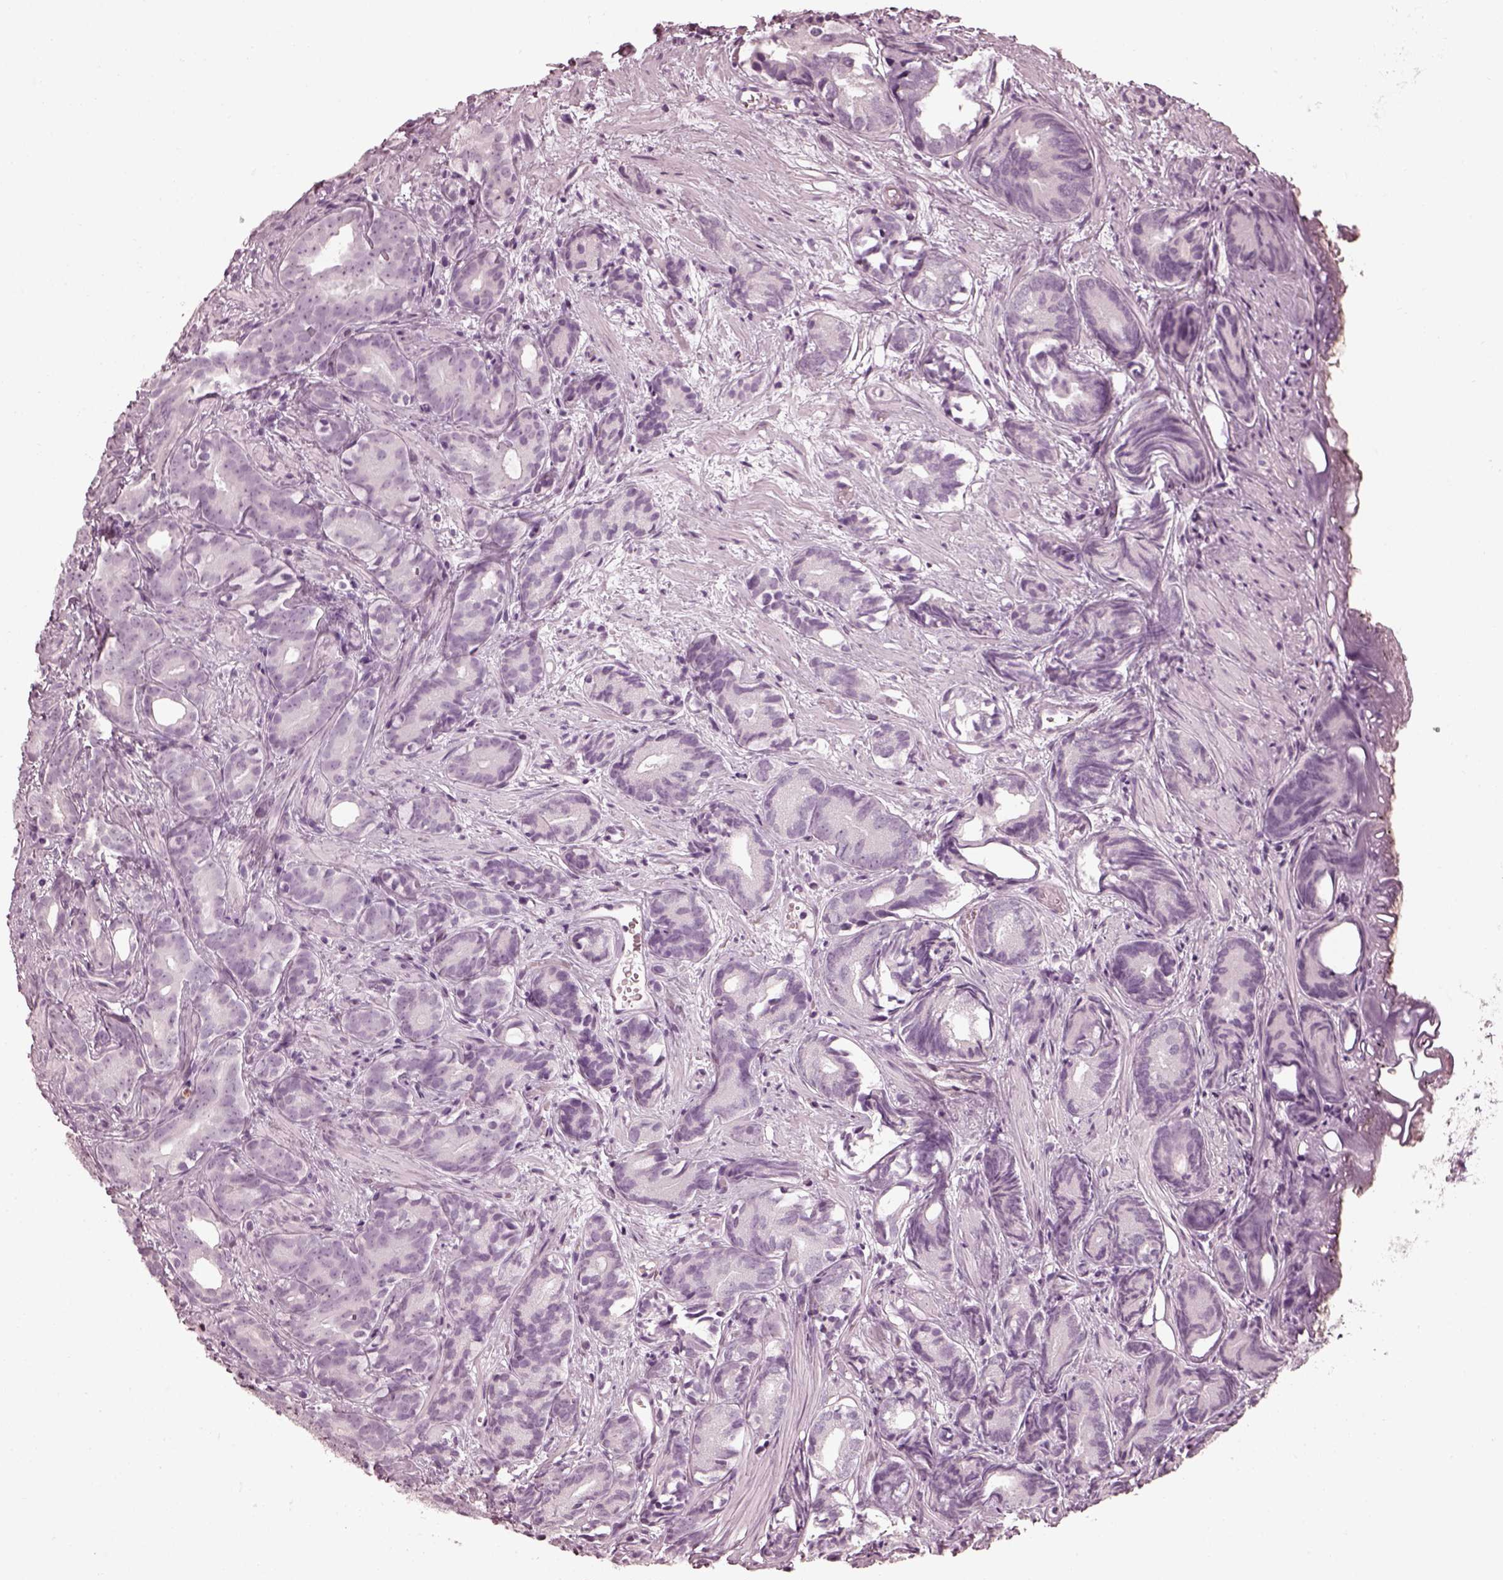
{"staining": {"intensity": "negative", "quantity": "none", "location": "none"}, "tissue": "prostate cancer", "cell_type": "Tumor cells", "image_type": "cancer", "snomed": [{"axis": "morphology", "description": "Adenocarcinoma, High grade"}, {"axis": "topography", "description": "Prostate"}], "caption": "Tumor cells are negative for brown protein staining in prostate high-grade adenocarcinoma.", "gene": "FUT4", "patient": {"sex": "male", "age": 84}}